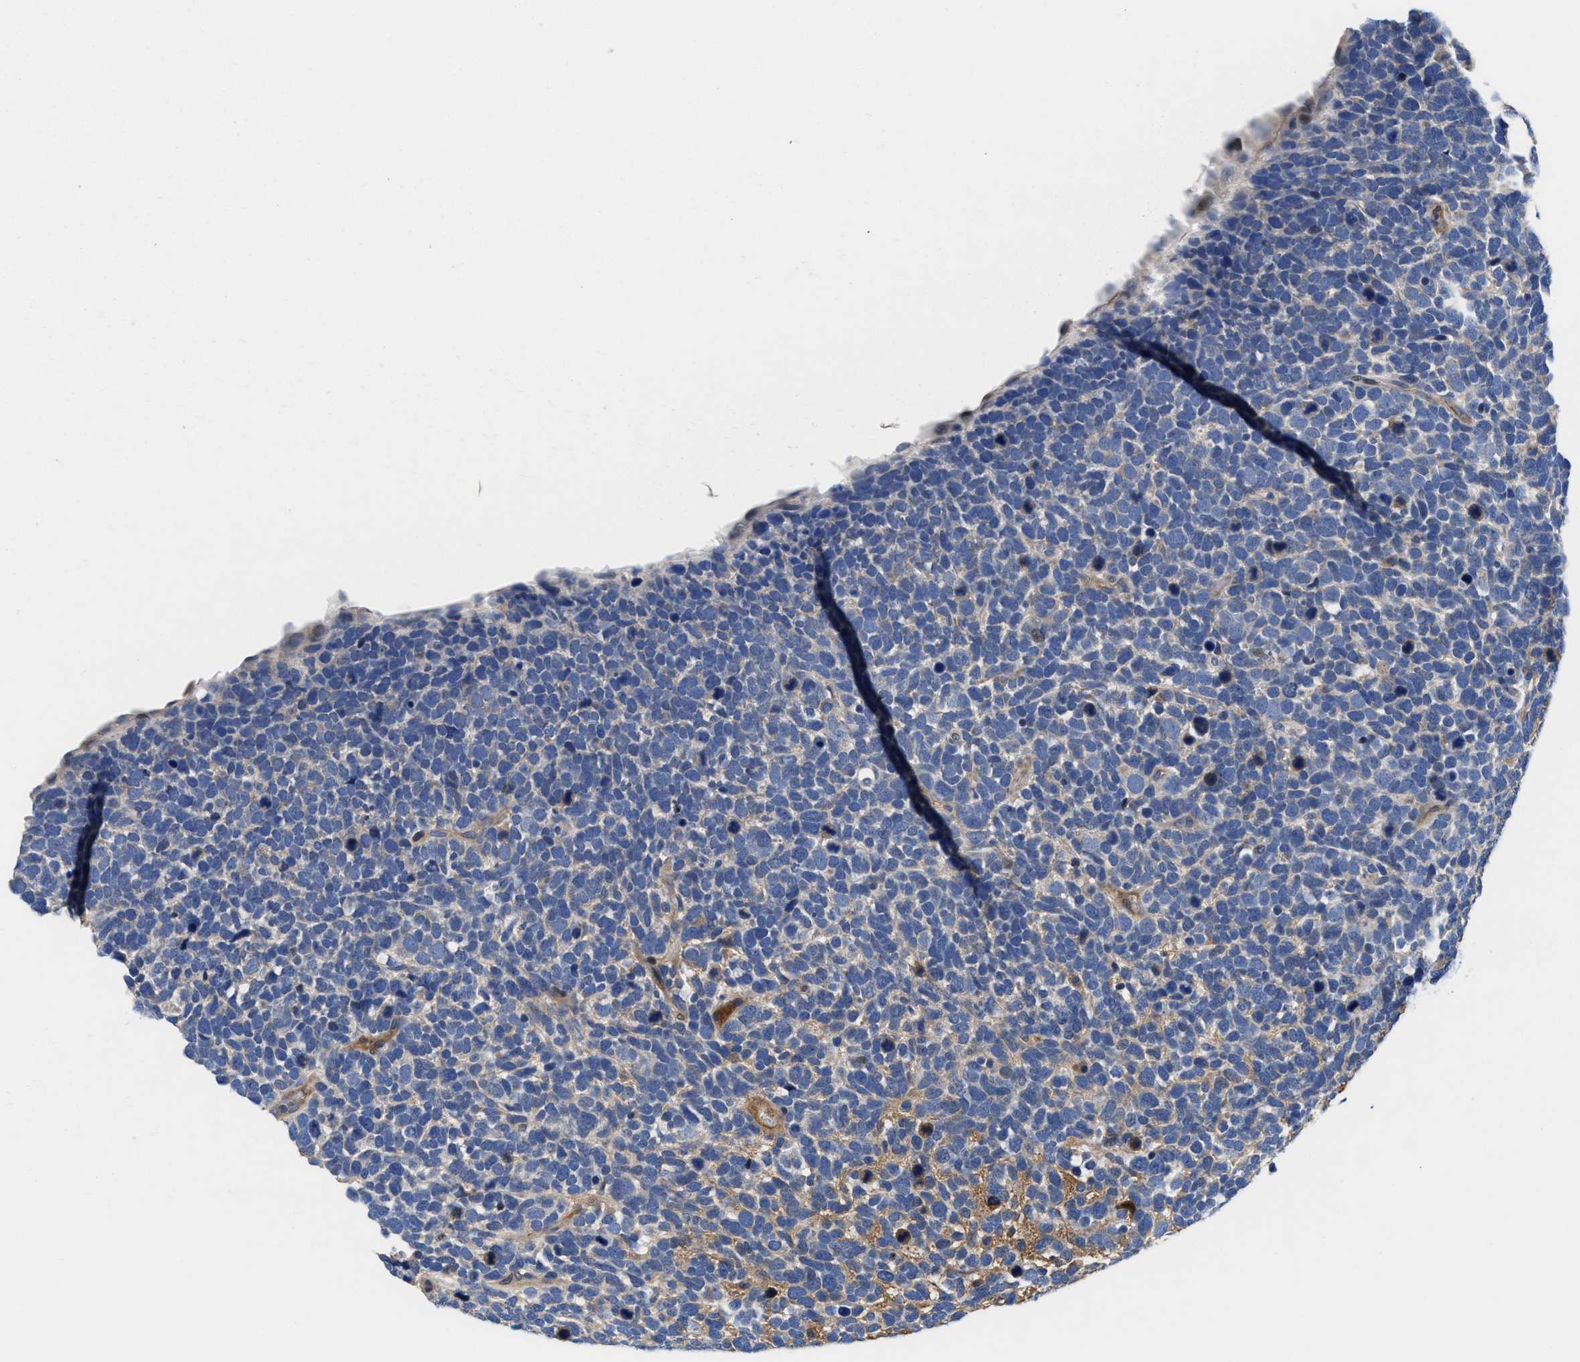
{"staining": {"intensity": "negative", "quantity": "none", "location": "none"}, "tissue": "urothelial cancer", "cell_type": "Tumor cells", "image_type": "cancer", "snomed": [{"axis": "morphology", "description": "Urothelial carcinoma, High grade"}, {"axis": "topography", "description": "Urinary bladder"}], "caption": "This is an immunohistochemistry (IHC) photomicrograph of urothelial cancer. There is no expression in tumor cells.", "gene": "DHRS13", "patient": {"sex": "female", "age": 82}}